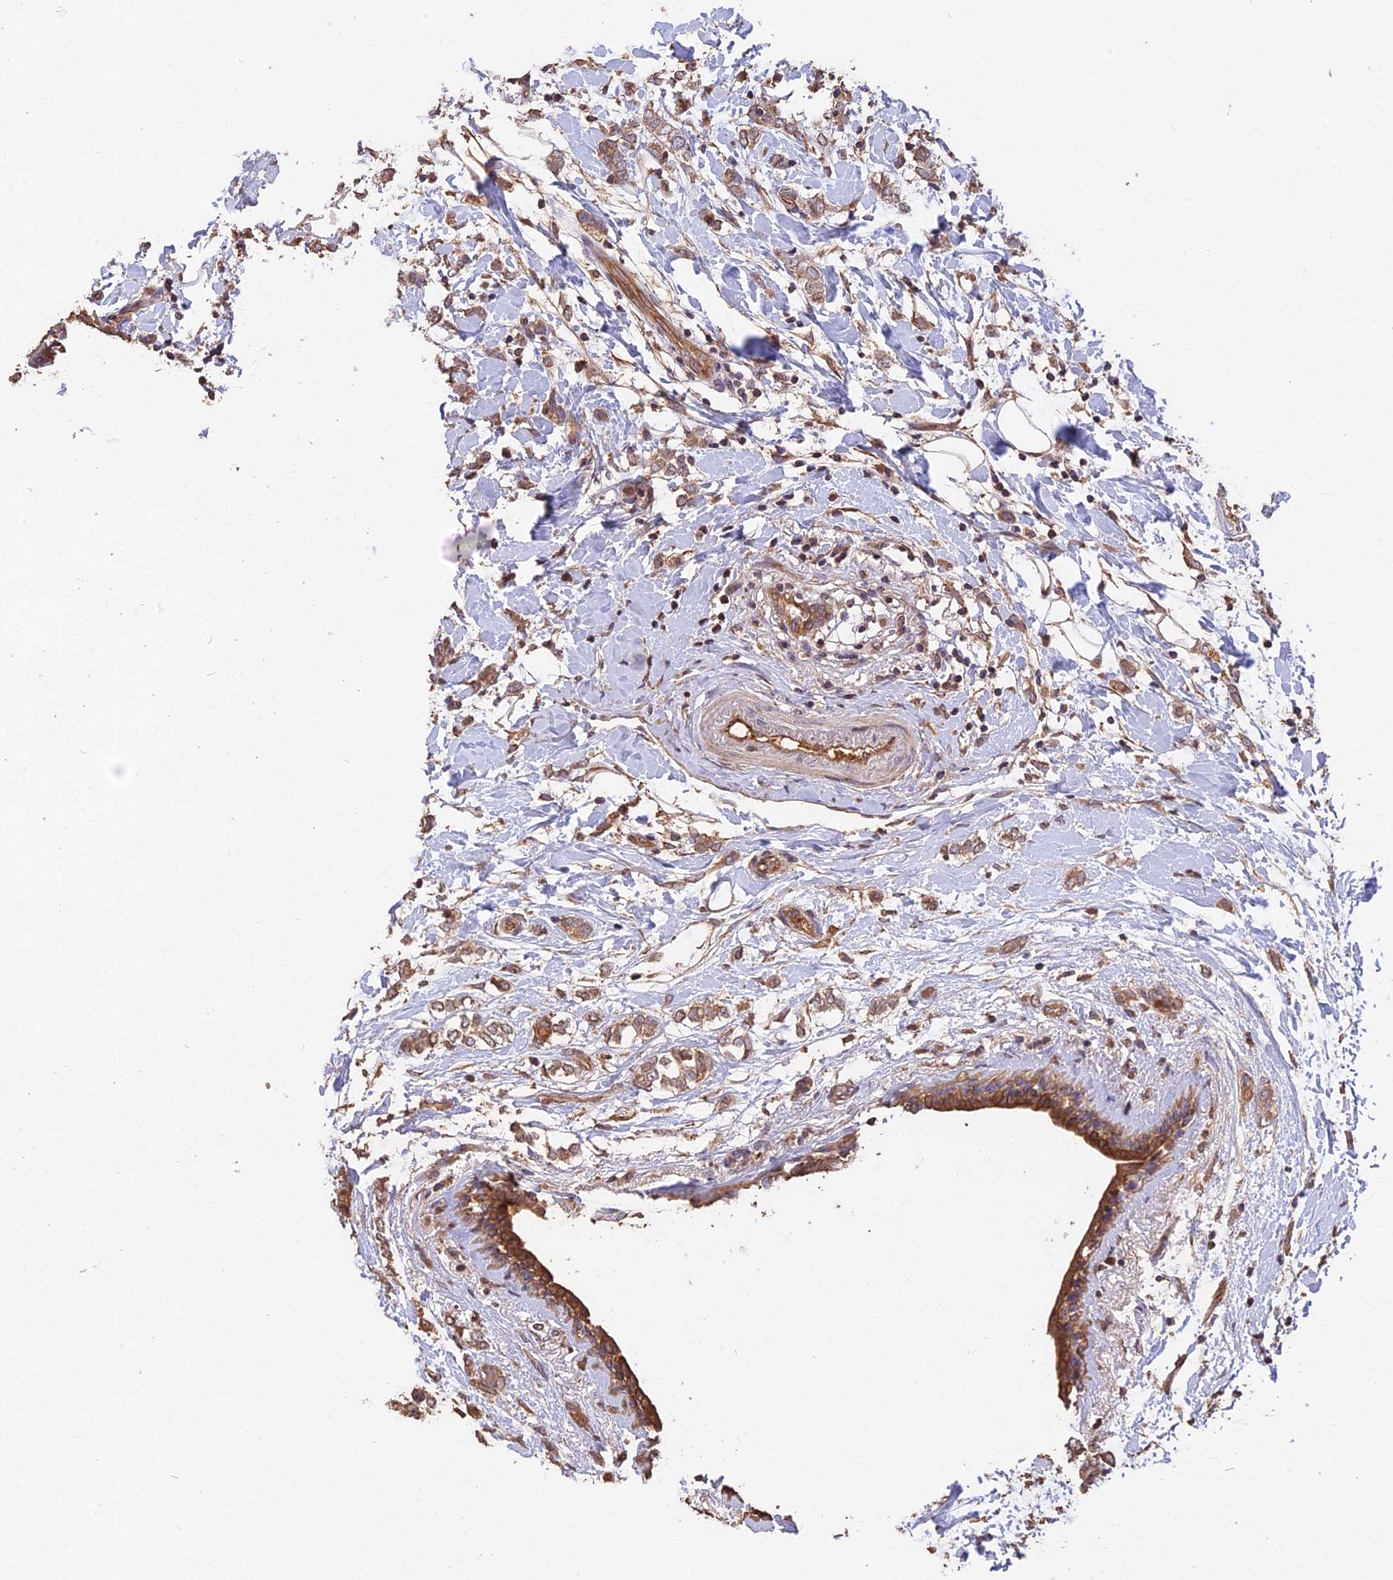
{"staining": {"intensity": "moderate", "quantity": ">75%", "location": "cytoplasmic/membranous"}, "tissue": "breast cancer", "cell_type": "Tumor cells", "image_type": "cancer", "snomed": [{"axis": "morphology", "description": "Normal tissue, NOS"}, {"axis": "morphology", "description": "Lobular carcinoma"}, {"axis": "topography", "description": "Breast"}], "caption": "Human breast cancer (lobular carcinoma) stained with a protein marker displays moderate staining in tumor cells.", "gene": "RASAL1", "patient": {"sex": "female", "age": 47}}